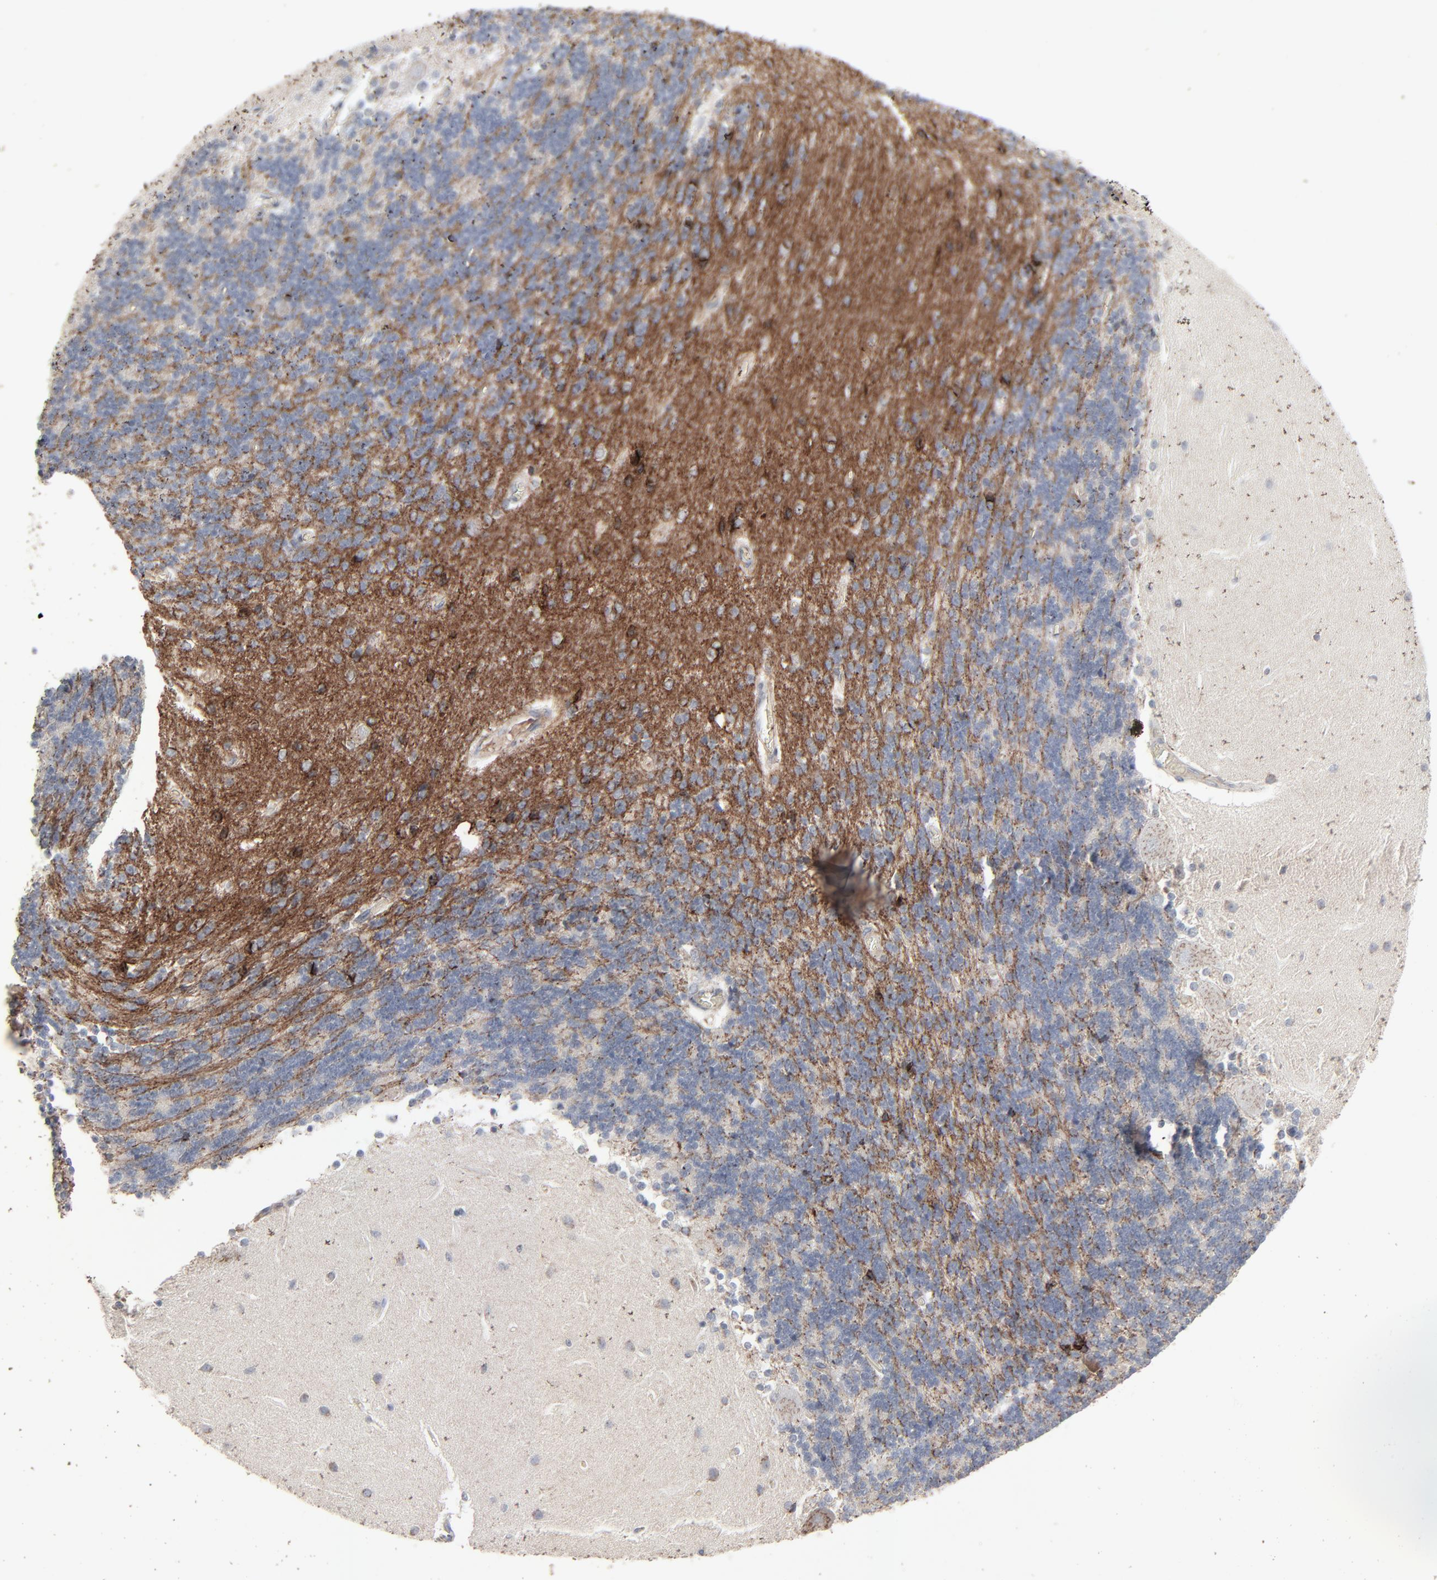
{"staining": {"intensity": "negative", "quantity": "none", "location": "none"}, "tissue": "cerebellum", "cell_type": "Cells in granular layer", "image_type": "normal", "snomed": [{"axis": "morphology", "description": "Normal tissue, NOS"}, {"axis": "topography", "description": "Cerebellum"}], "caption": "The image shows no staining of cells in granular layer in normal cerebellum.", "gene": "JAM3", "patient": {"sex": "female", "age": 54}}